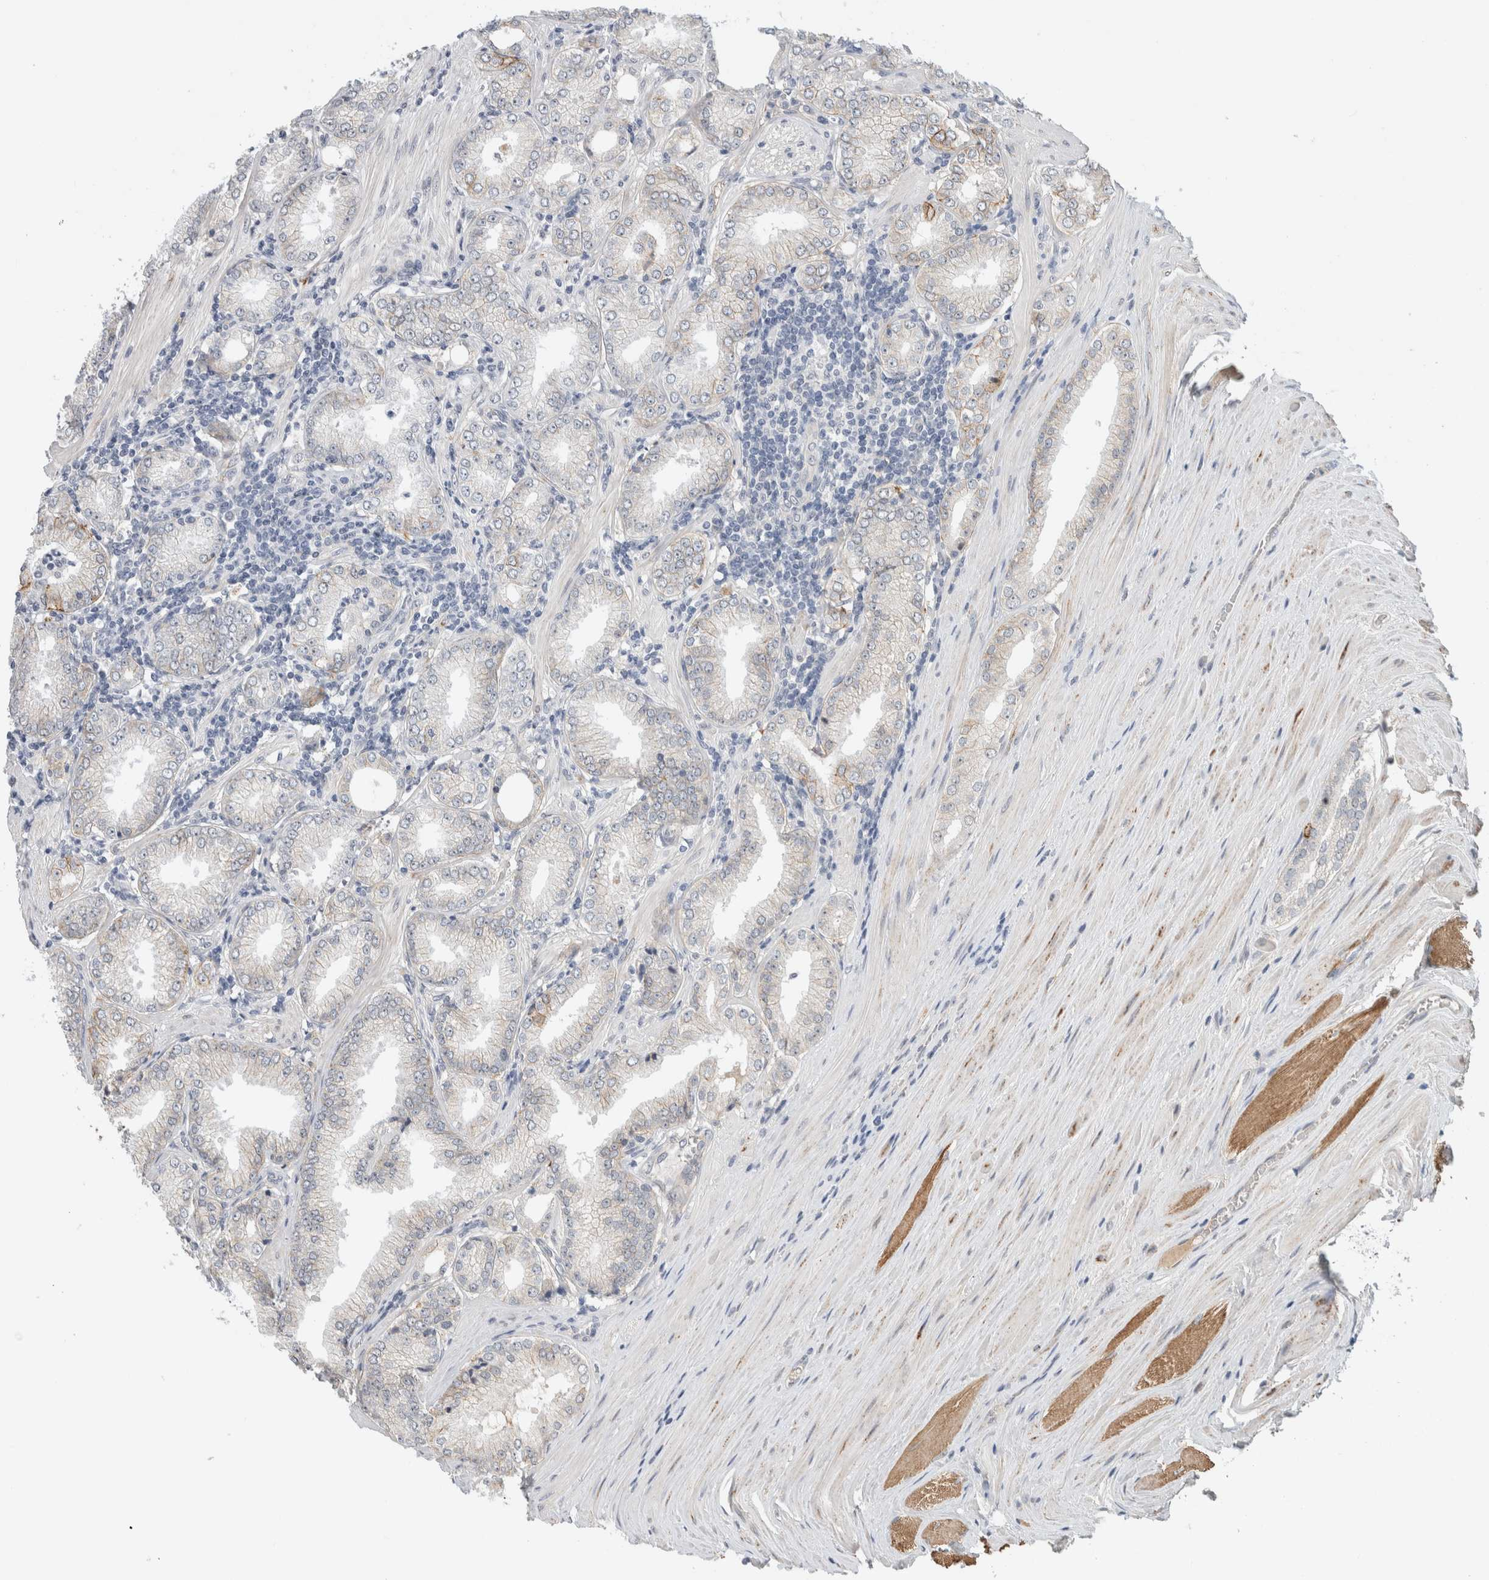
{"staining": {"intensity": "moderate", "quantity": "<25%", "location": "cytoplasmic/membranous"}, "tissue": "prostate cancer", "cell_type": "Tumor cells", "image_type": "cancer", "snomed": [{"axis": "morphology", "description": "Adenocarcinoma, Low grade"}, {"axis": "topography", "description": "Prostate"}], "caption": "Moderate cytoplasmic/membranous protein staining is identified in approximately <25% of tumor cells in low-grade adenocarcinoma (prostate). Immunohistochemistry stains the protein of interest in brown and the nuclei are stained blue.", "gene": "HCN3", "patient": {"sex": "male", "age": 62}}